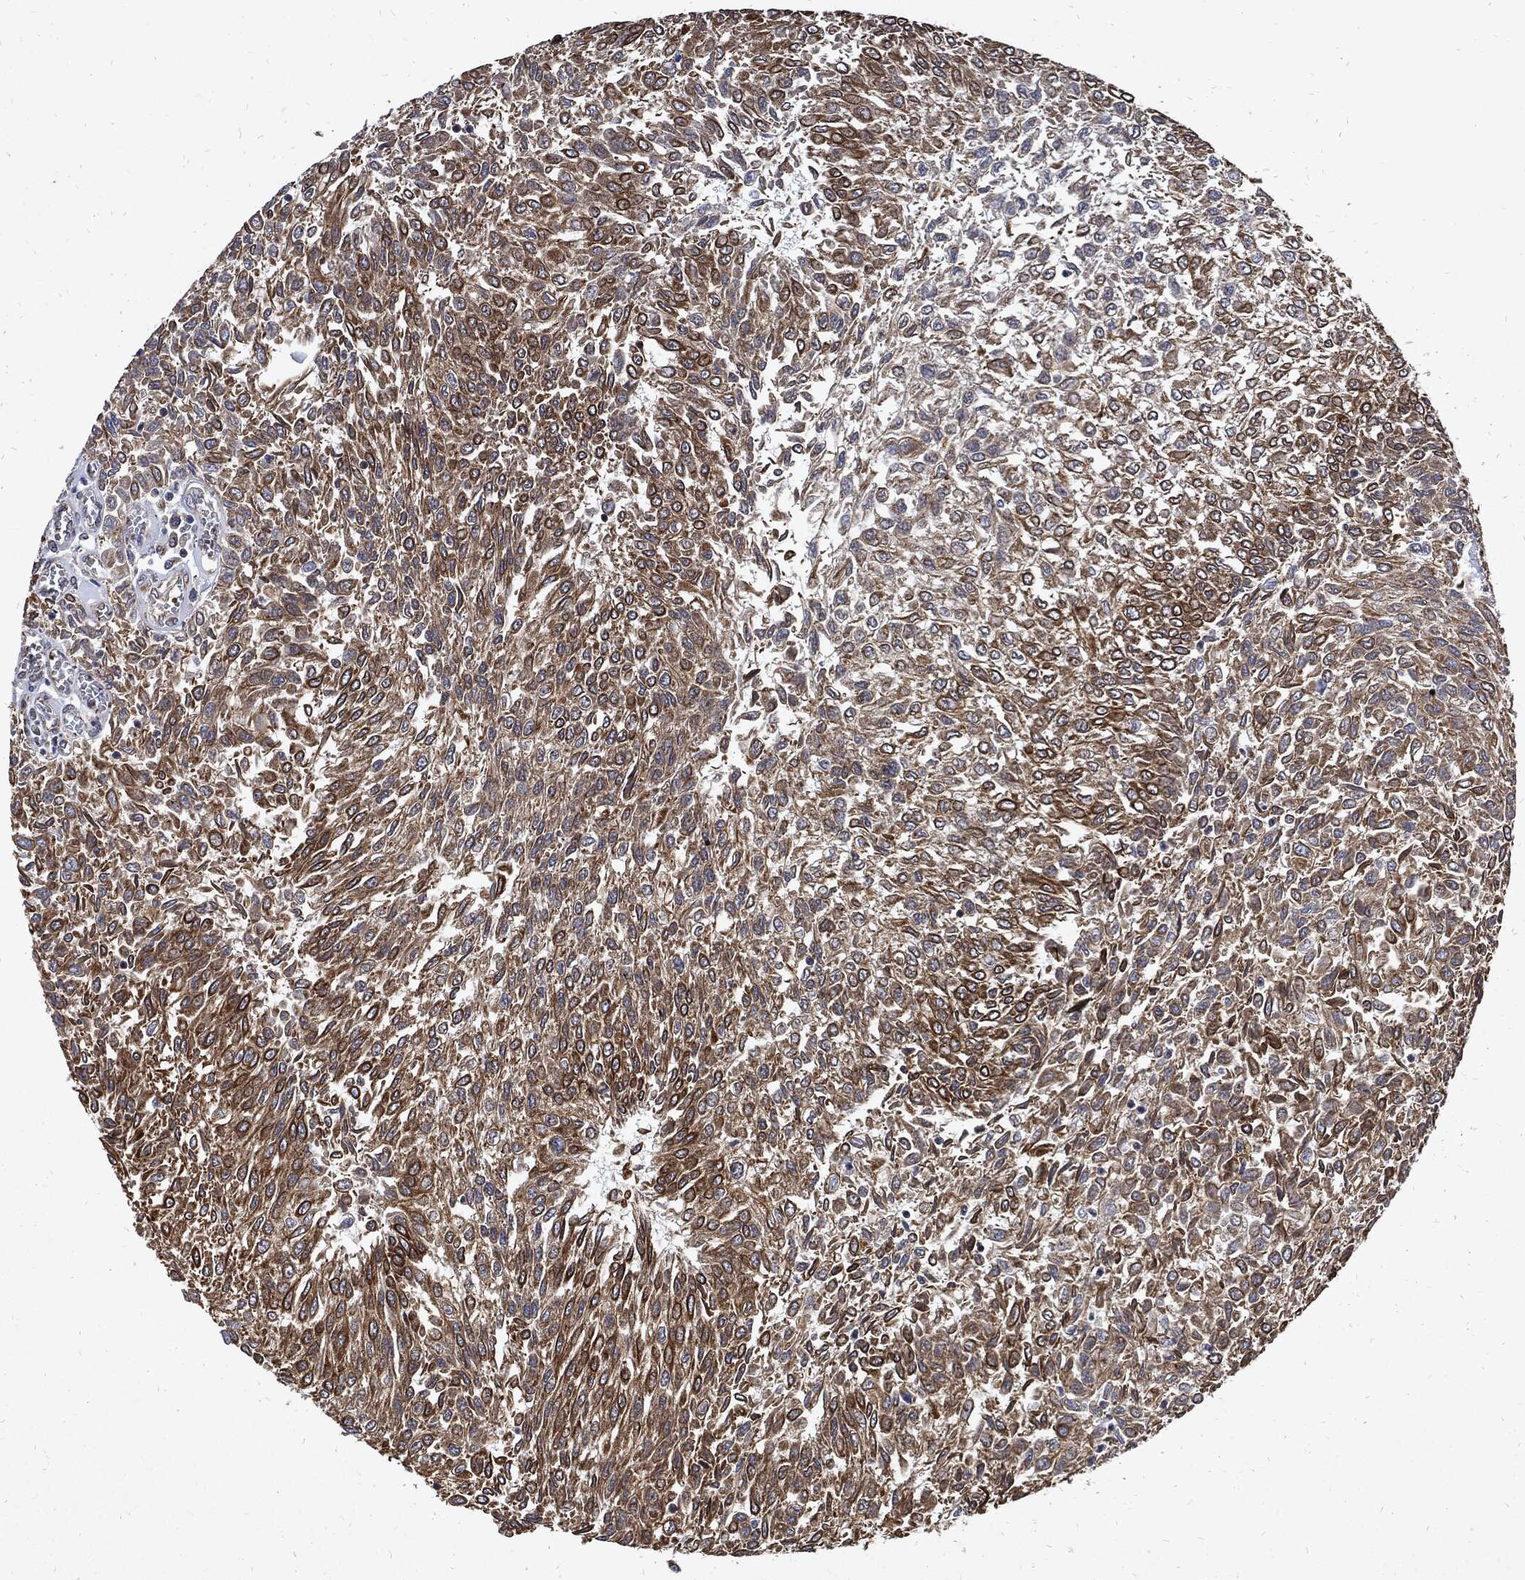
{"staining": {"intensity": "moderate", "quantity": "25%-75%", "location": "cytoplasmic/membranous"}, "tissue": "urothelial cancer", "cell_type": "Tumor cells", "image_type": "cancer", "snomed": [{"axis": "morphology", "description": "Urothelial carcinoma, Low grade"}, {"axis": "topography", "description": "Urinary bladder"}], "caption": "Immunohistochemistry micrograph of human urothelial cancer stained for a protein (brown), which exhibits medium levels of moderate cytoplasmic/membranous staining in about 25%-75% of tumor cells.", "gene": "DCTN1", "patient": {"sex": "male", "age": 78}}